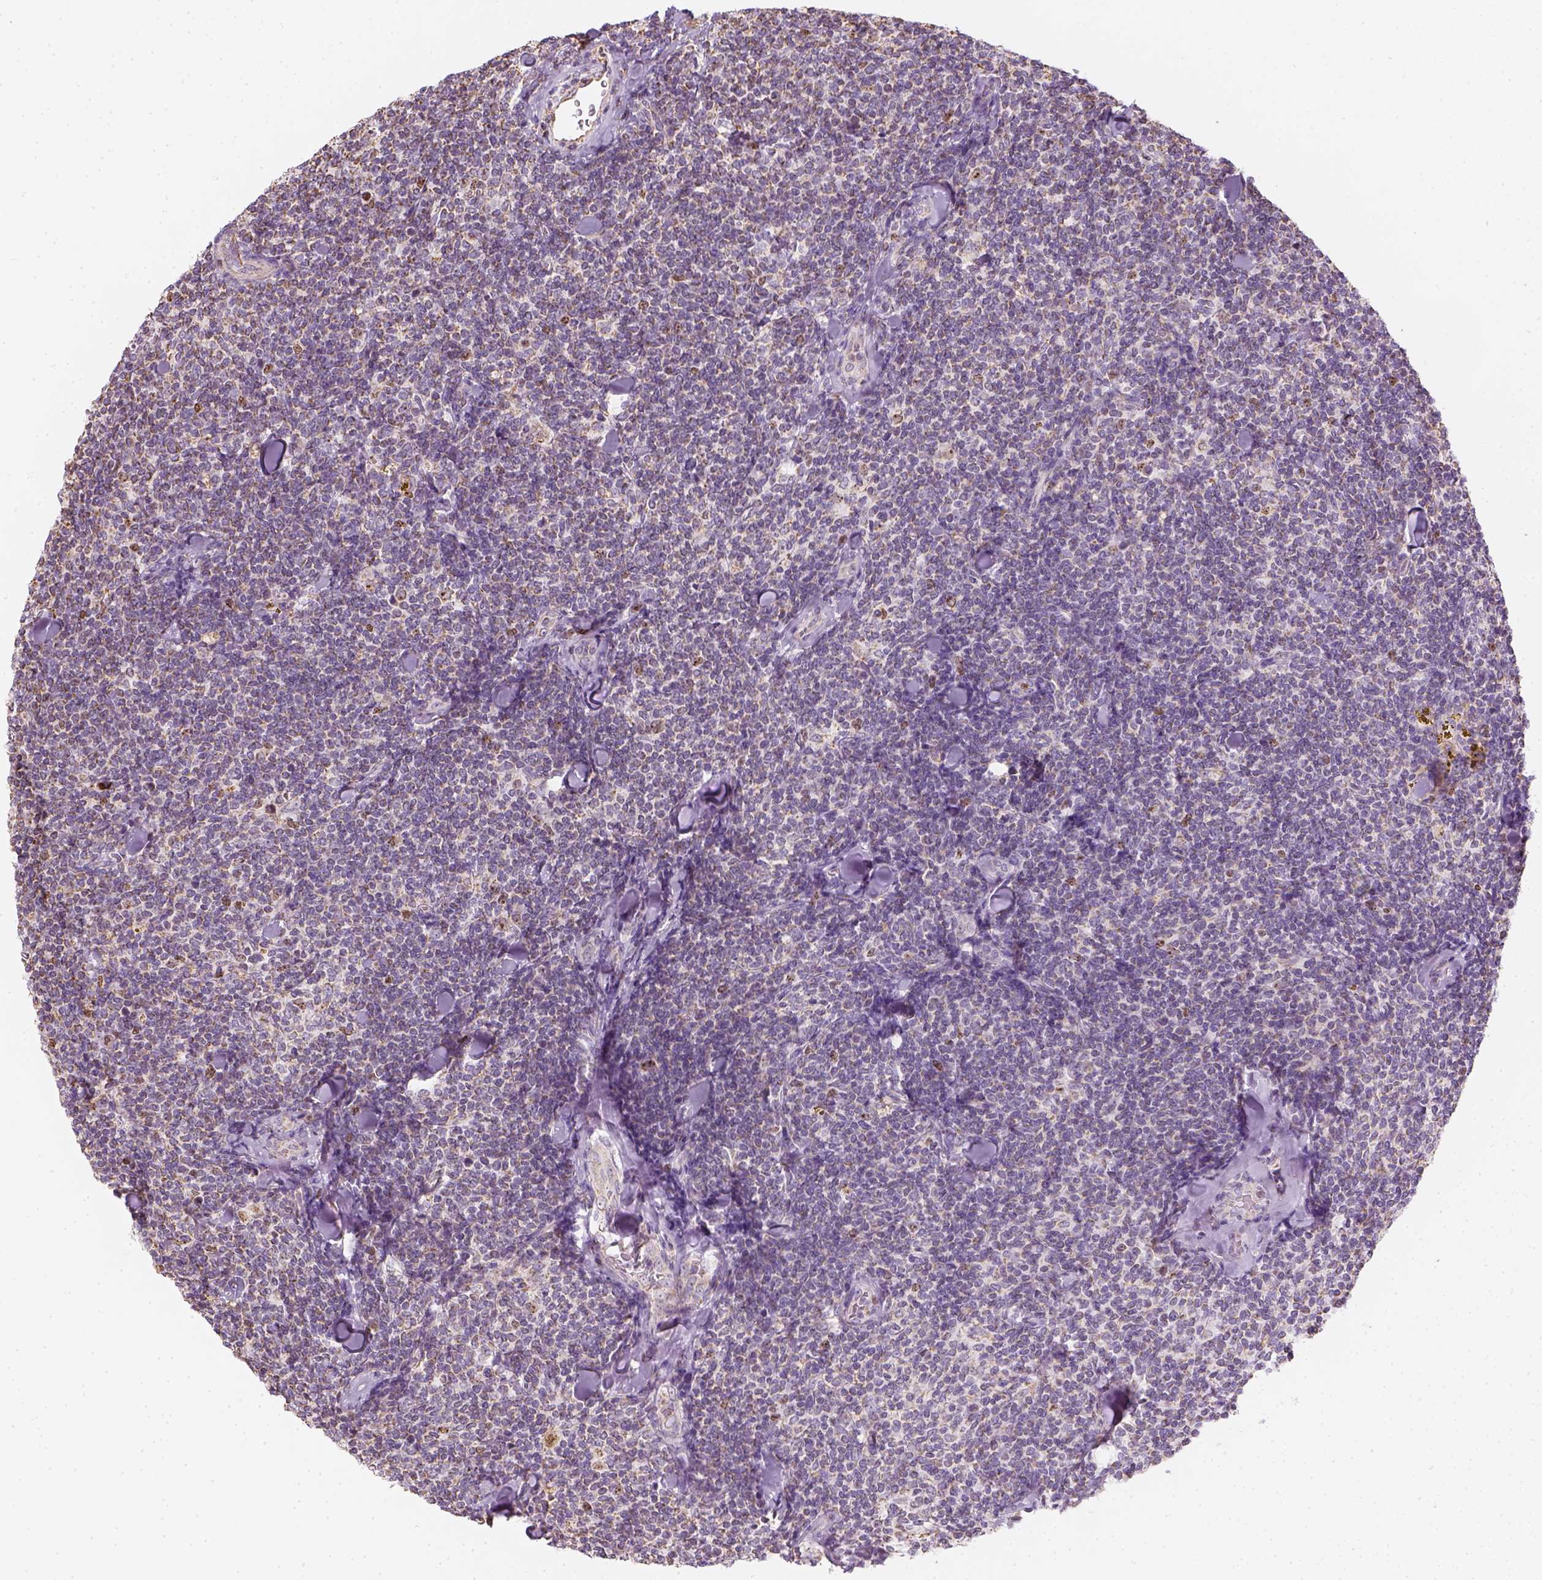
{"staining": {"intensity": "negative", "quantity": "none", "location": "none"}, "tissue": "lymphoma", "cell_type": "Tumor cells", "image_type": "cancer", "snomed": [{"axis": "morphology", "description": "Malignant lymphoma, non-Hodgkin's type, Low grade"}, {"axis": "topography", "description": "Lymph node"}], "caption": "A micrograph of malignant lymphoma, non-Hodgkin's type (low-grade) stained for a protein exhibits no brown staining in tumor cells. (Stains: DAB (3,3'-diaminobenzidine) immunohistochemistry (IHC) with hematoxylin counter stain, Microscopy: brightfield microscopy at high magnification).", "gene": "LCA5", "patient": {"sex": "female", "age": 56}}